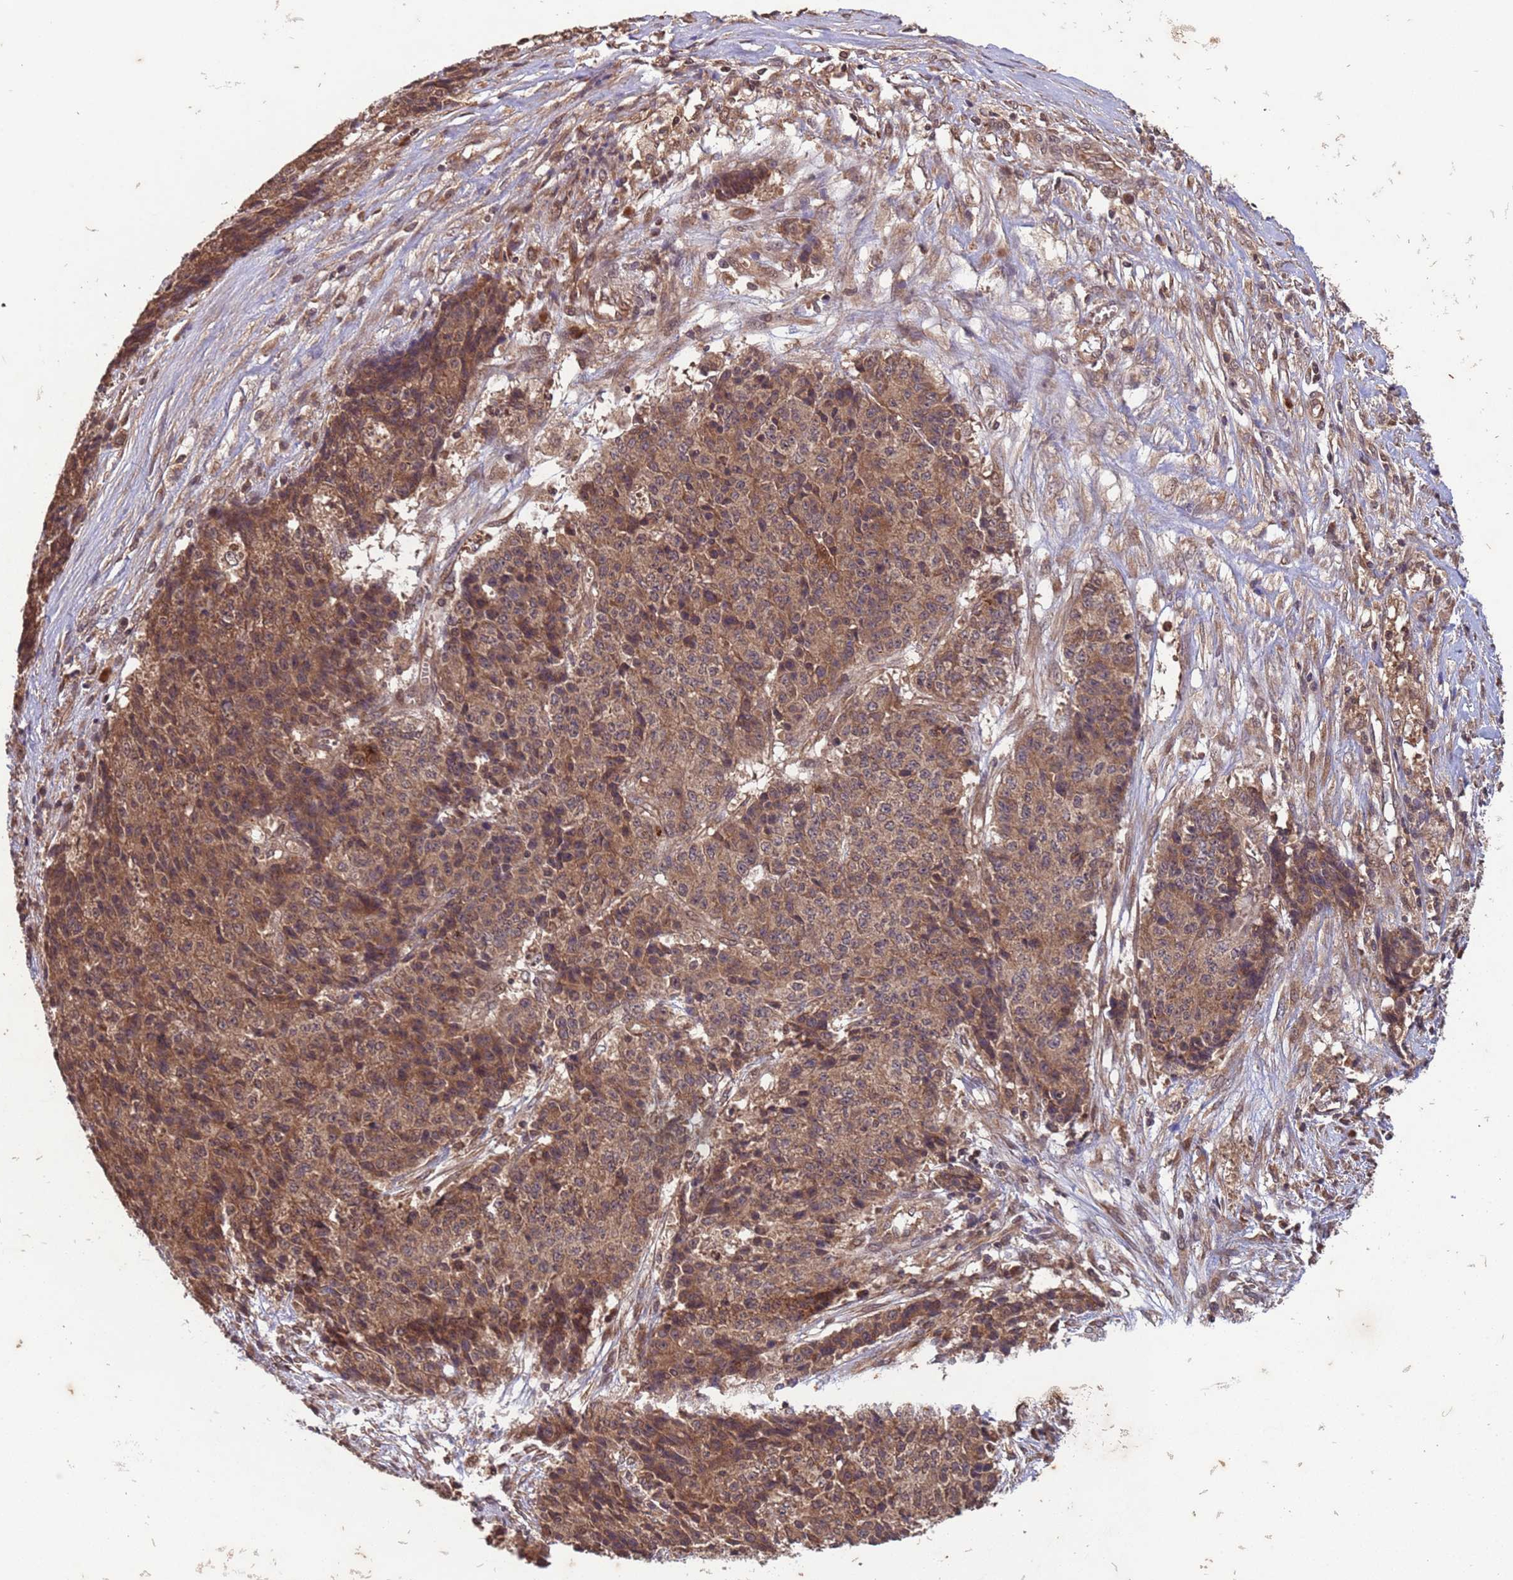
{"staining": {"intensity": "moderate", "quantity": ">75%", "location": "cytoplasmic/membranous"}, "tissue": "ovarian cancer", "cell_type": "Tumor cells", "image_type": "cancer", "snomed": [{"axis": "morphology", "description": "Carcinoma, endometroid"}, {"axis": "topography", "description": "Ovary"}], "caption": "Human ovarian endometroid carcinoma stained for a protein (brown) reveals moderate cytoplasmic/membranous positive expression in approximately >75% of tumor cells.", "gene": "ERI1", "patient": {"sex": "female", "age": 42}}